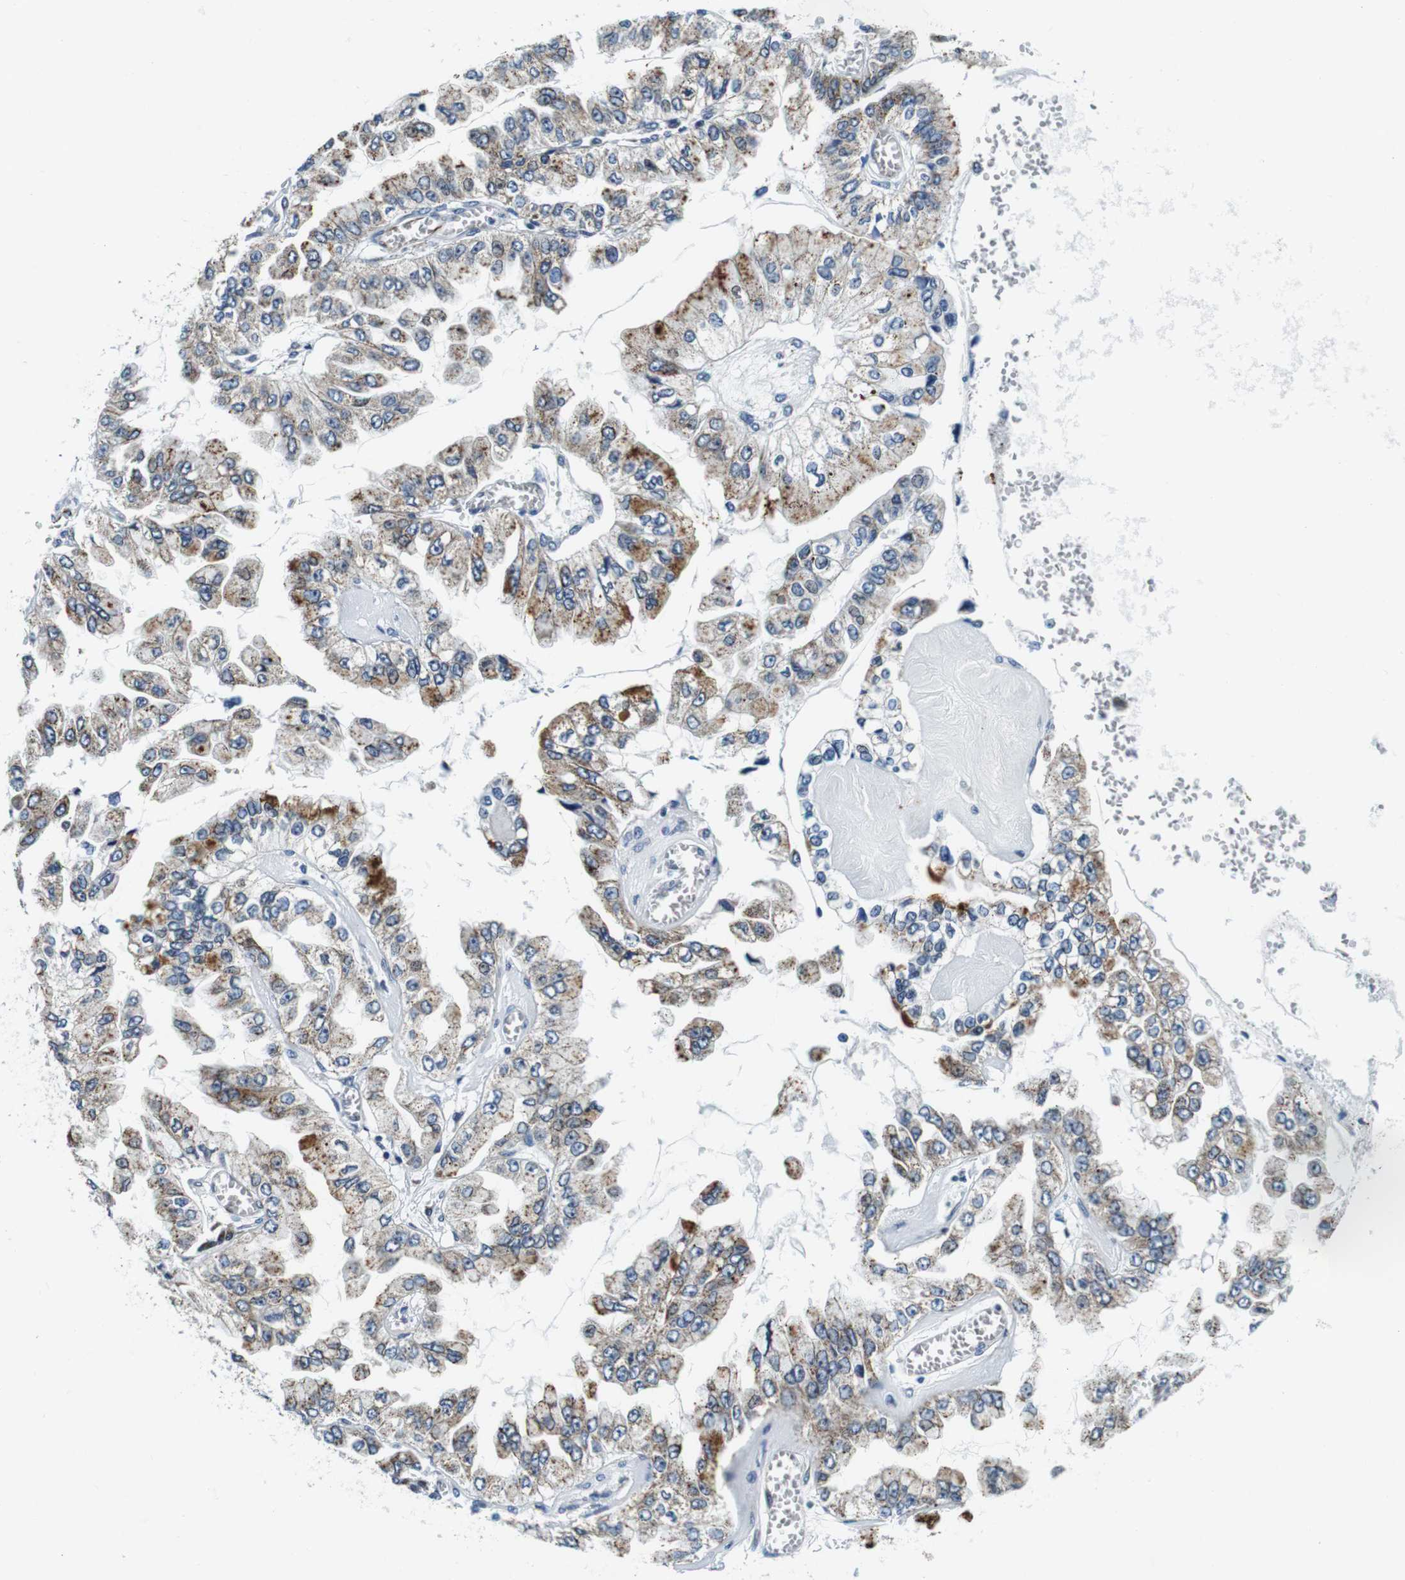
{"staining": {"intensity": "moderate", "quantity": ">75%", "location": "cytoplasmic/membranous"}, "tissue": "liver cancer", "cell_type": "Tumor cells", "image_type": "cancer", "snomed": [{"axis": "morphology", "description": "Cholangiocarcinoma"}, {"axis": "topography", "description": "Liver"}], "caption": "This is an image of immunohistochemistry staining of liver cancer, which shows moderate expression in the cytoplasmic/membranous of tumor cells.", "gene": "FAR2", "patient": {"sex": "female", "age": 79}}